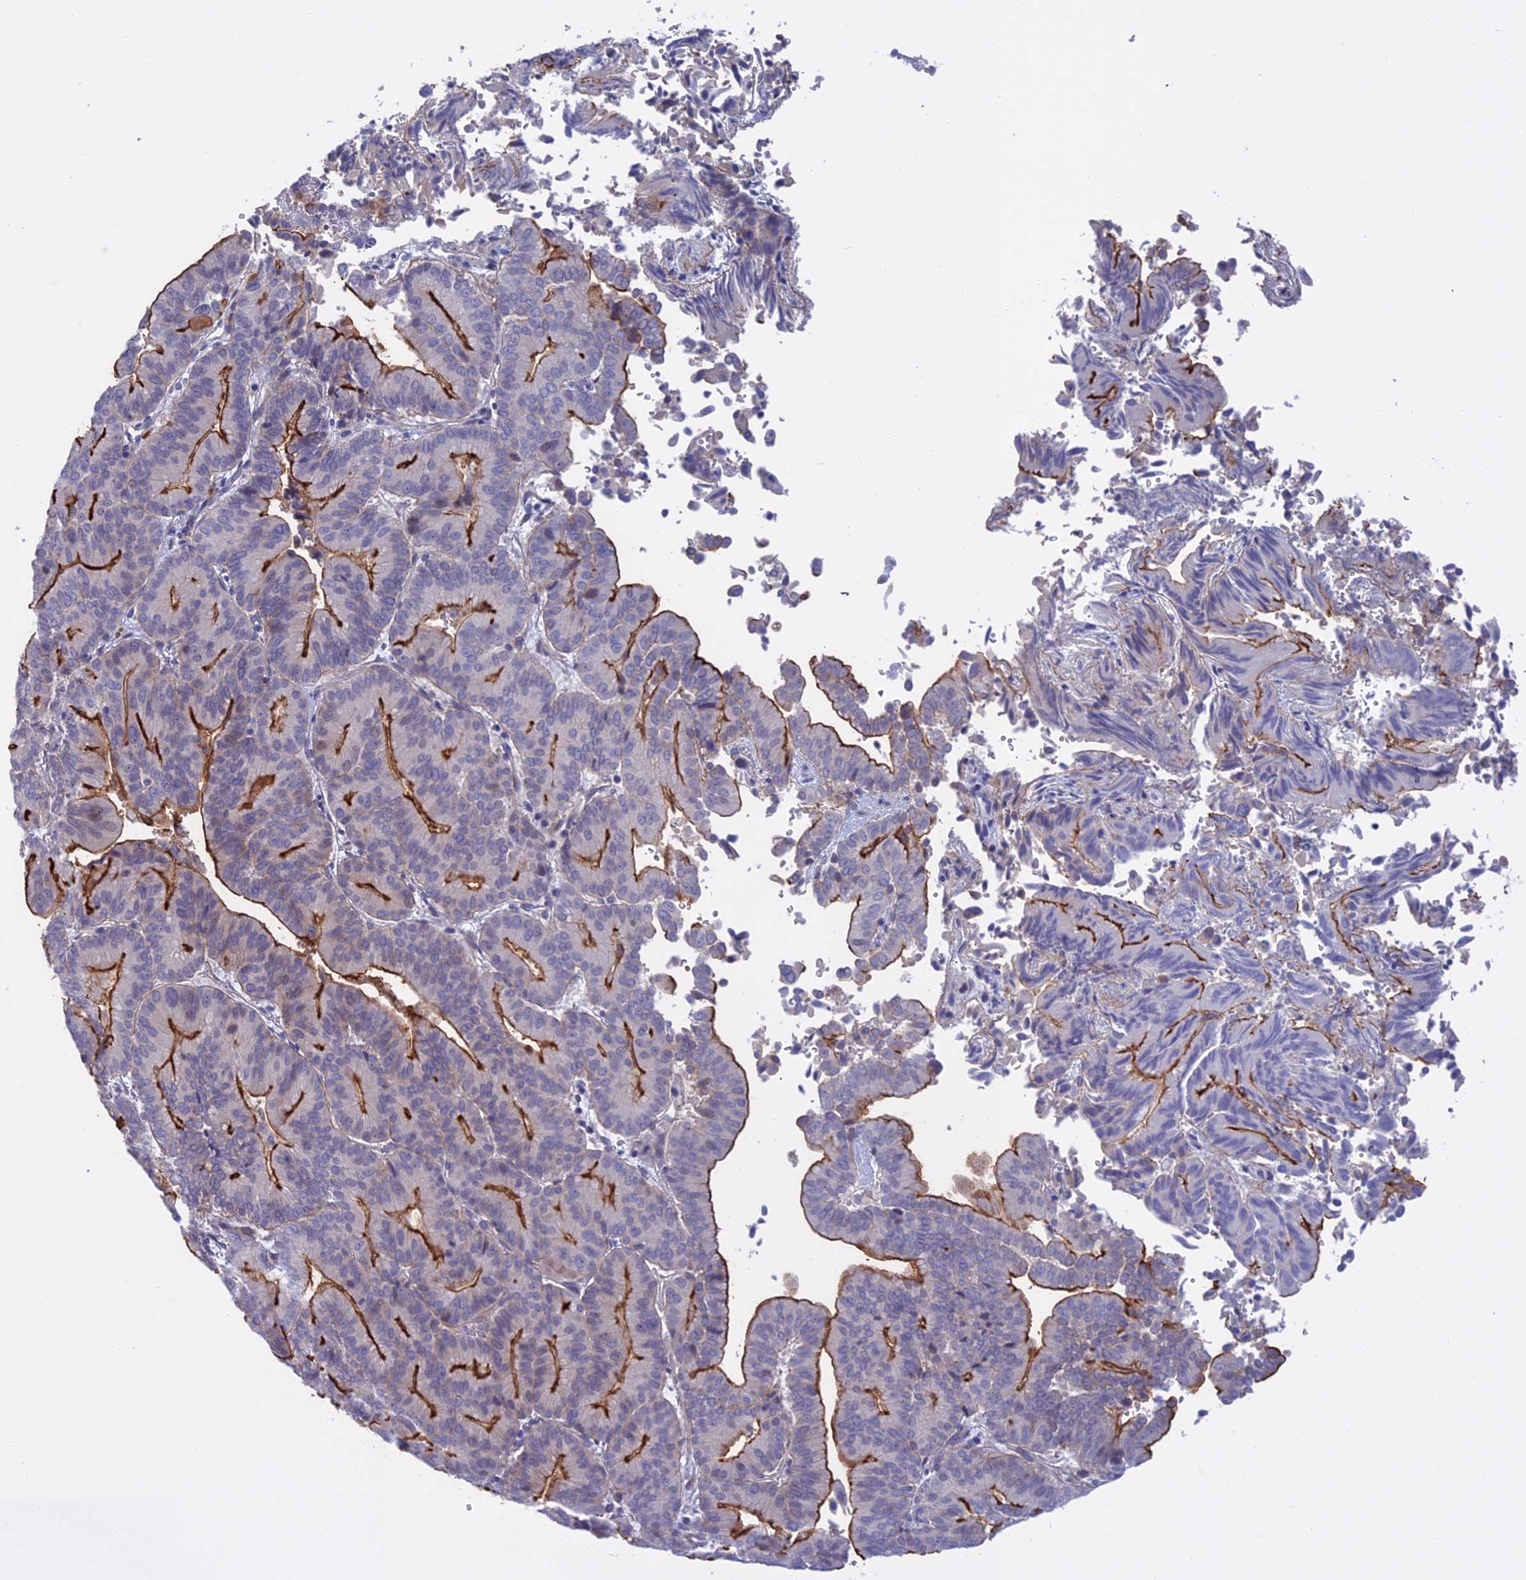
{"staining": {"intensity": "strong", "quantity": "25%-75%", "location": "cytoplasmic/membranous"}, "tissue": "liver cancer", "cell_type": "Tumor cells", "image_type": "cancer", "snomed": [{"axis": "morphology", "description": "Cholangiocarcinoma"}, {"axis": "topography", "description": "Liver"}], "caption": "This histopathology image reveals IHC staining of liver cancer, with high strong cytoplasmic/membranous staining in about 25%-75% of tumor cells.", "gene": "SLC2A6", "patient": {"sex": "female", "age": 75}}